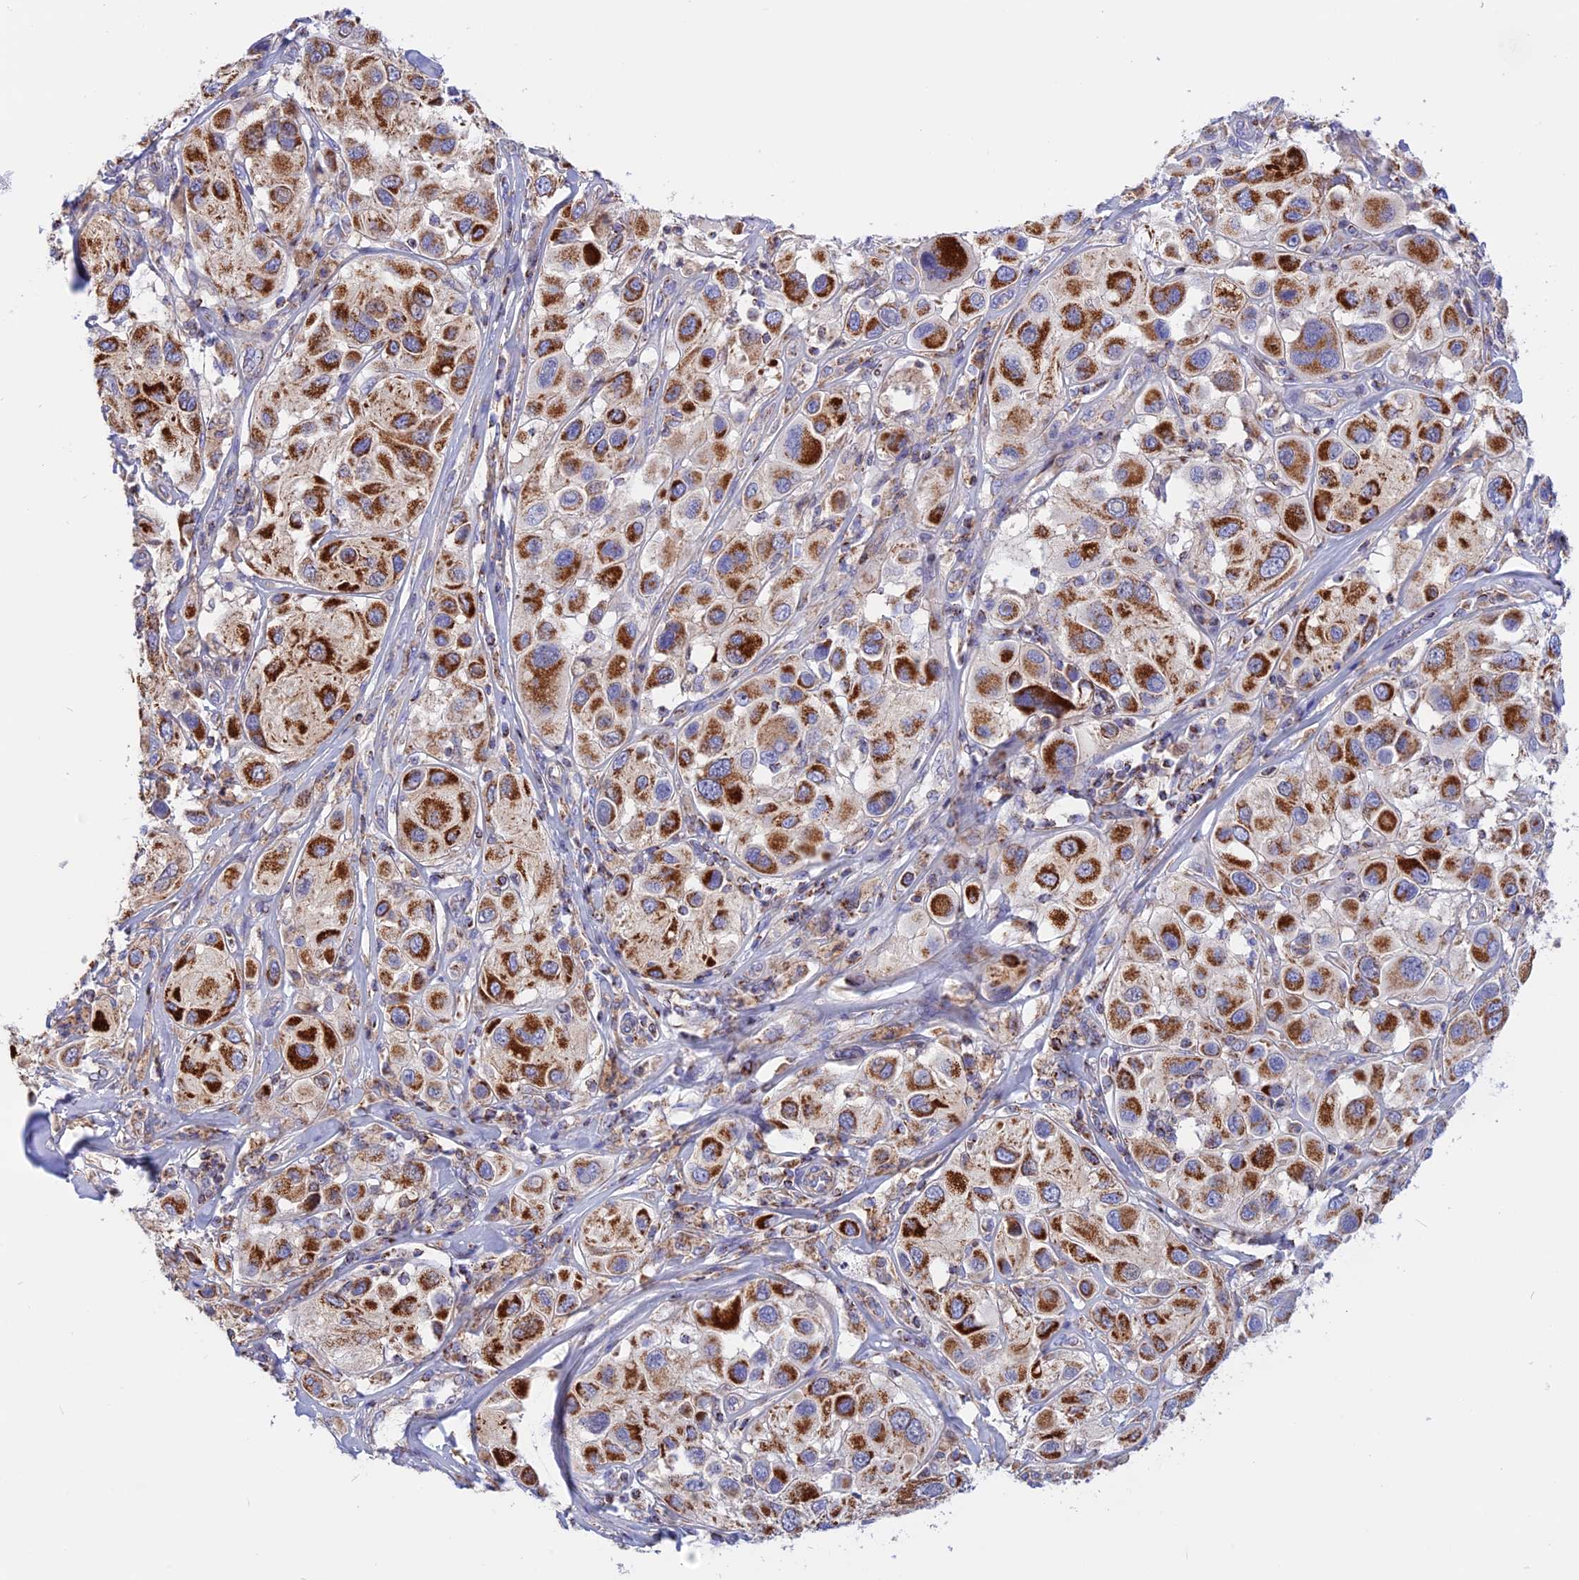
{"staining": {"intensity": "strong", "quantity": ">75%", "location": "cytoplasmic/membranous"}, "tissue": "melanoma", "cell_type": "Tumor cells", "image_type": "cancer", "snomed": [{"axis": "morphology", "description": "Malignant melanoma, Metastatic site"}, {"axis": "topography", "description": "Skin"}], "caption": "Malignant melanoma (metastatic site) was stained to show a protein in brown. There is high levels of strong cytoplasmic/membranous positivity in approximately >75% of tumor cells.", "gene": "GCDH", "patient": {"sex": "male", "age": 41}}